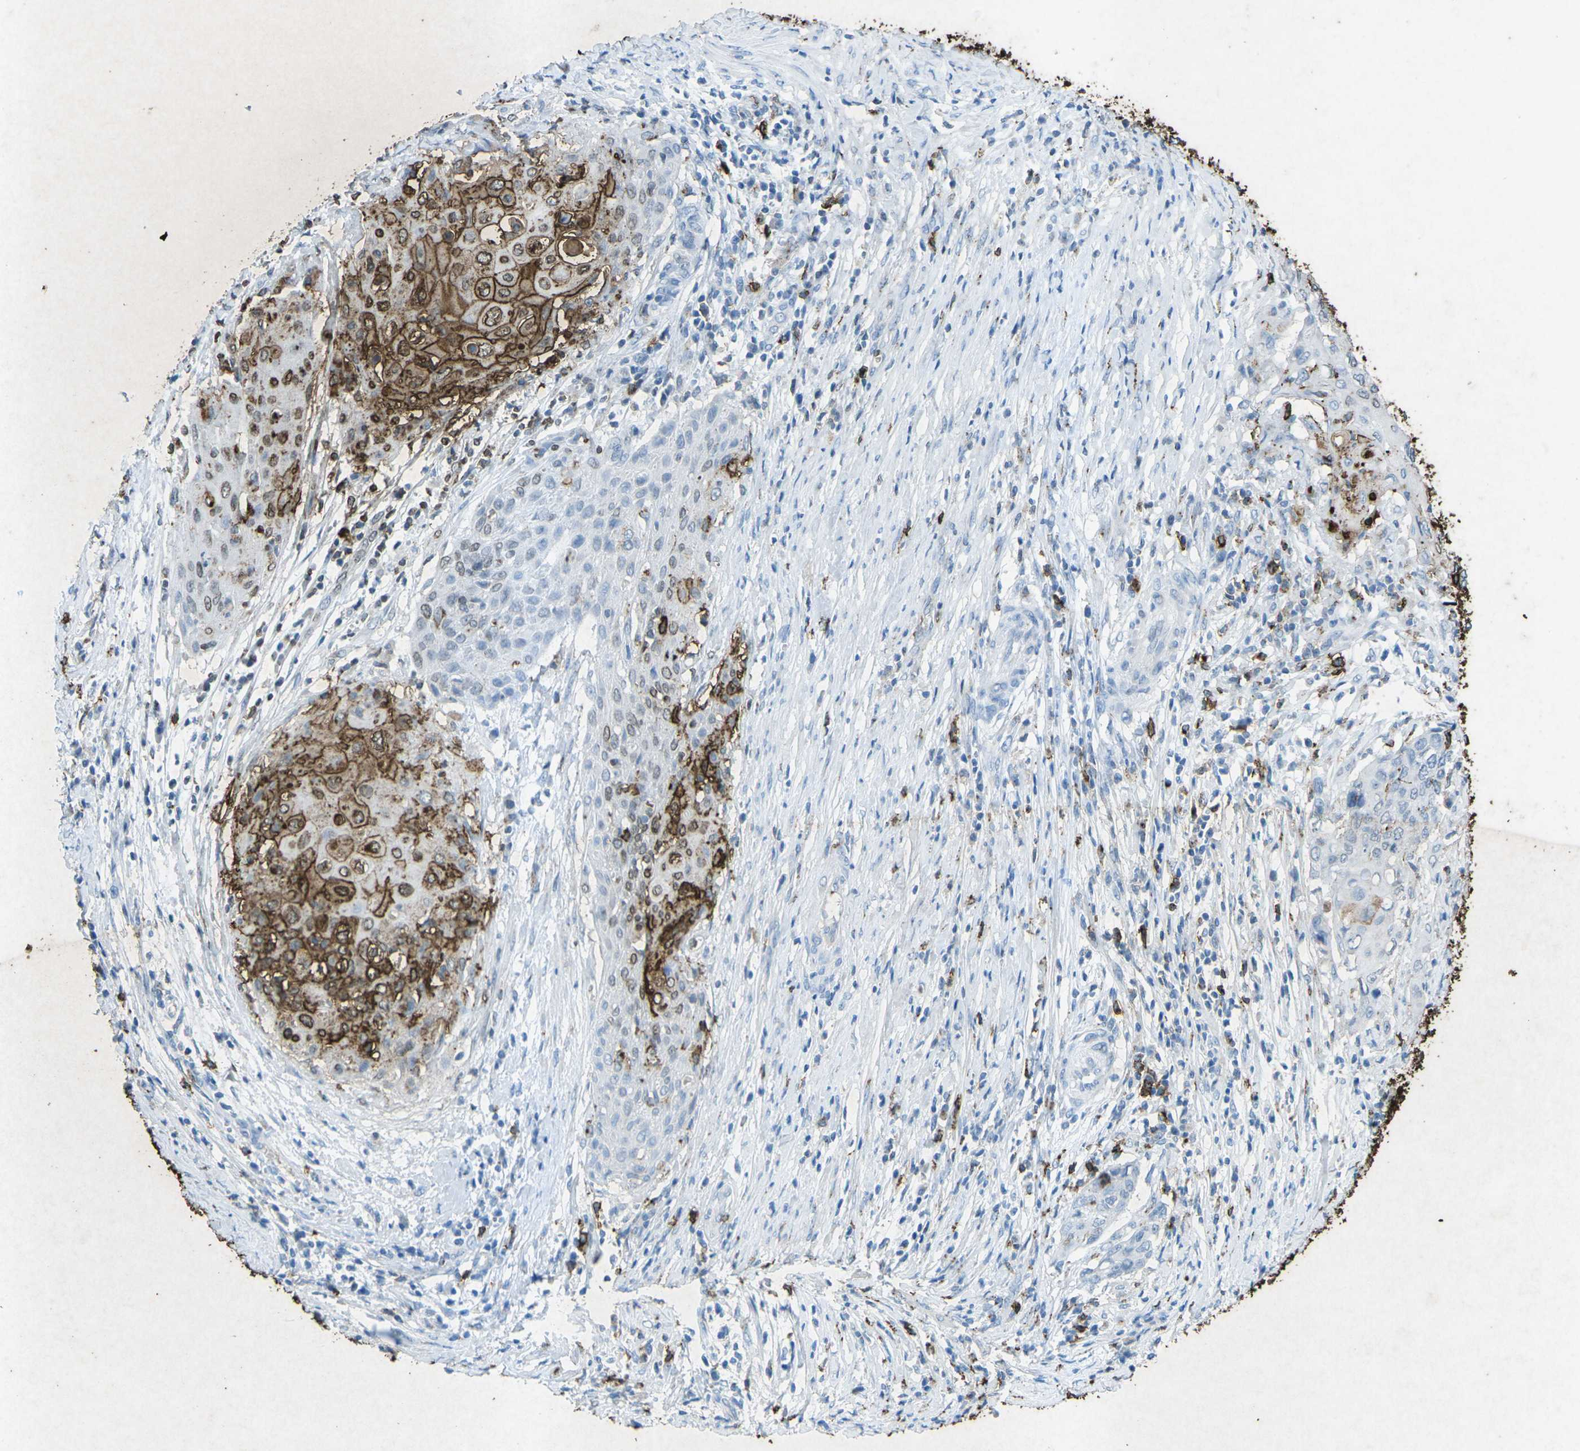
{"staining": {"intensity": "strong", "quantity": "<25%", "location": "cytoplasmic/membranous"}, "tissue": "cervical cancer", "cell_type": "Tumor cells", "image_type": "cancer", "snomed": [{"axis": "morphology", "description": "Squamous cell carcinoma, NOS"}, {"axis": "topography", "description": "Cervix"}], "caption": "Tumor cells show medium levels of strong cytoplasmic/membranous expression in about <25% of cells in human cervical cancer.", "gene": "CTAGE1", "patient": {"sex": "female", "age": 39}}